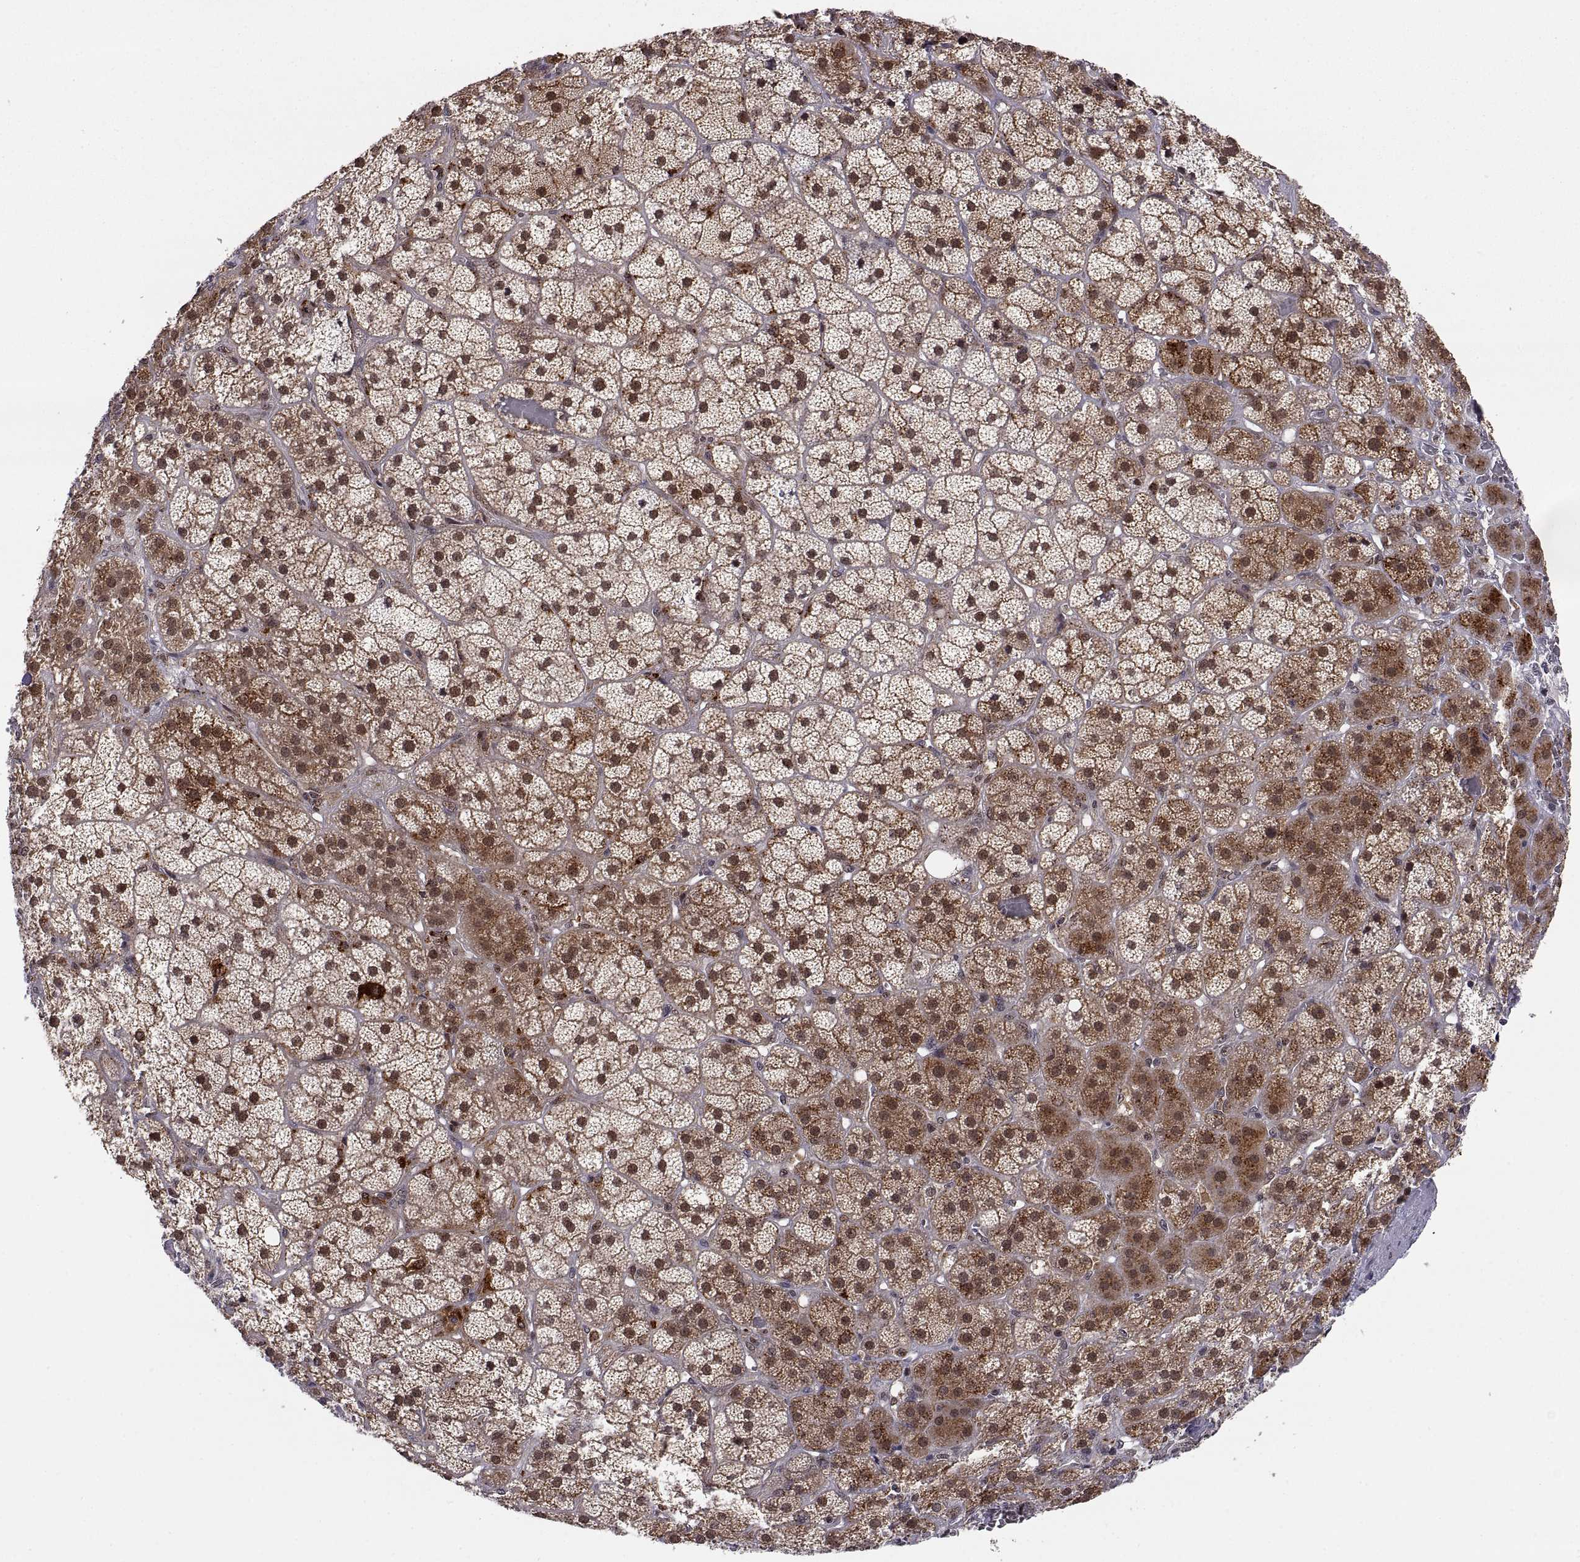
{"staining": {"intensity": "strong", "quantity": "25%-75%", "location": "cytoplasmic/membranous,nuclear"}, "tissue": "adrenal gland", "cell_type": "Glandular cells", "image_type": "normal", "snomed": [{"axis": "morphology", "description": "Normal tissue, NOS"}, {"axis": "topography", "description": "Adrenal gland"}], "caption": "The photomicrograph shows a brown stain indicating the presence of a protein in the cytoplasmic/membranous,nuclear of glandular cells in adrenal gland.", "gene": "PSMC2", "patient": {"sex": "male", "age": 57}}